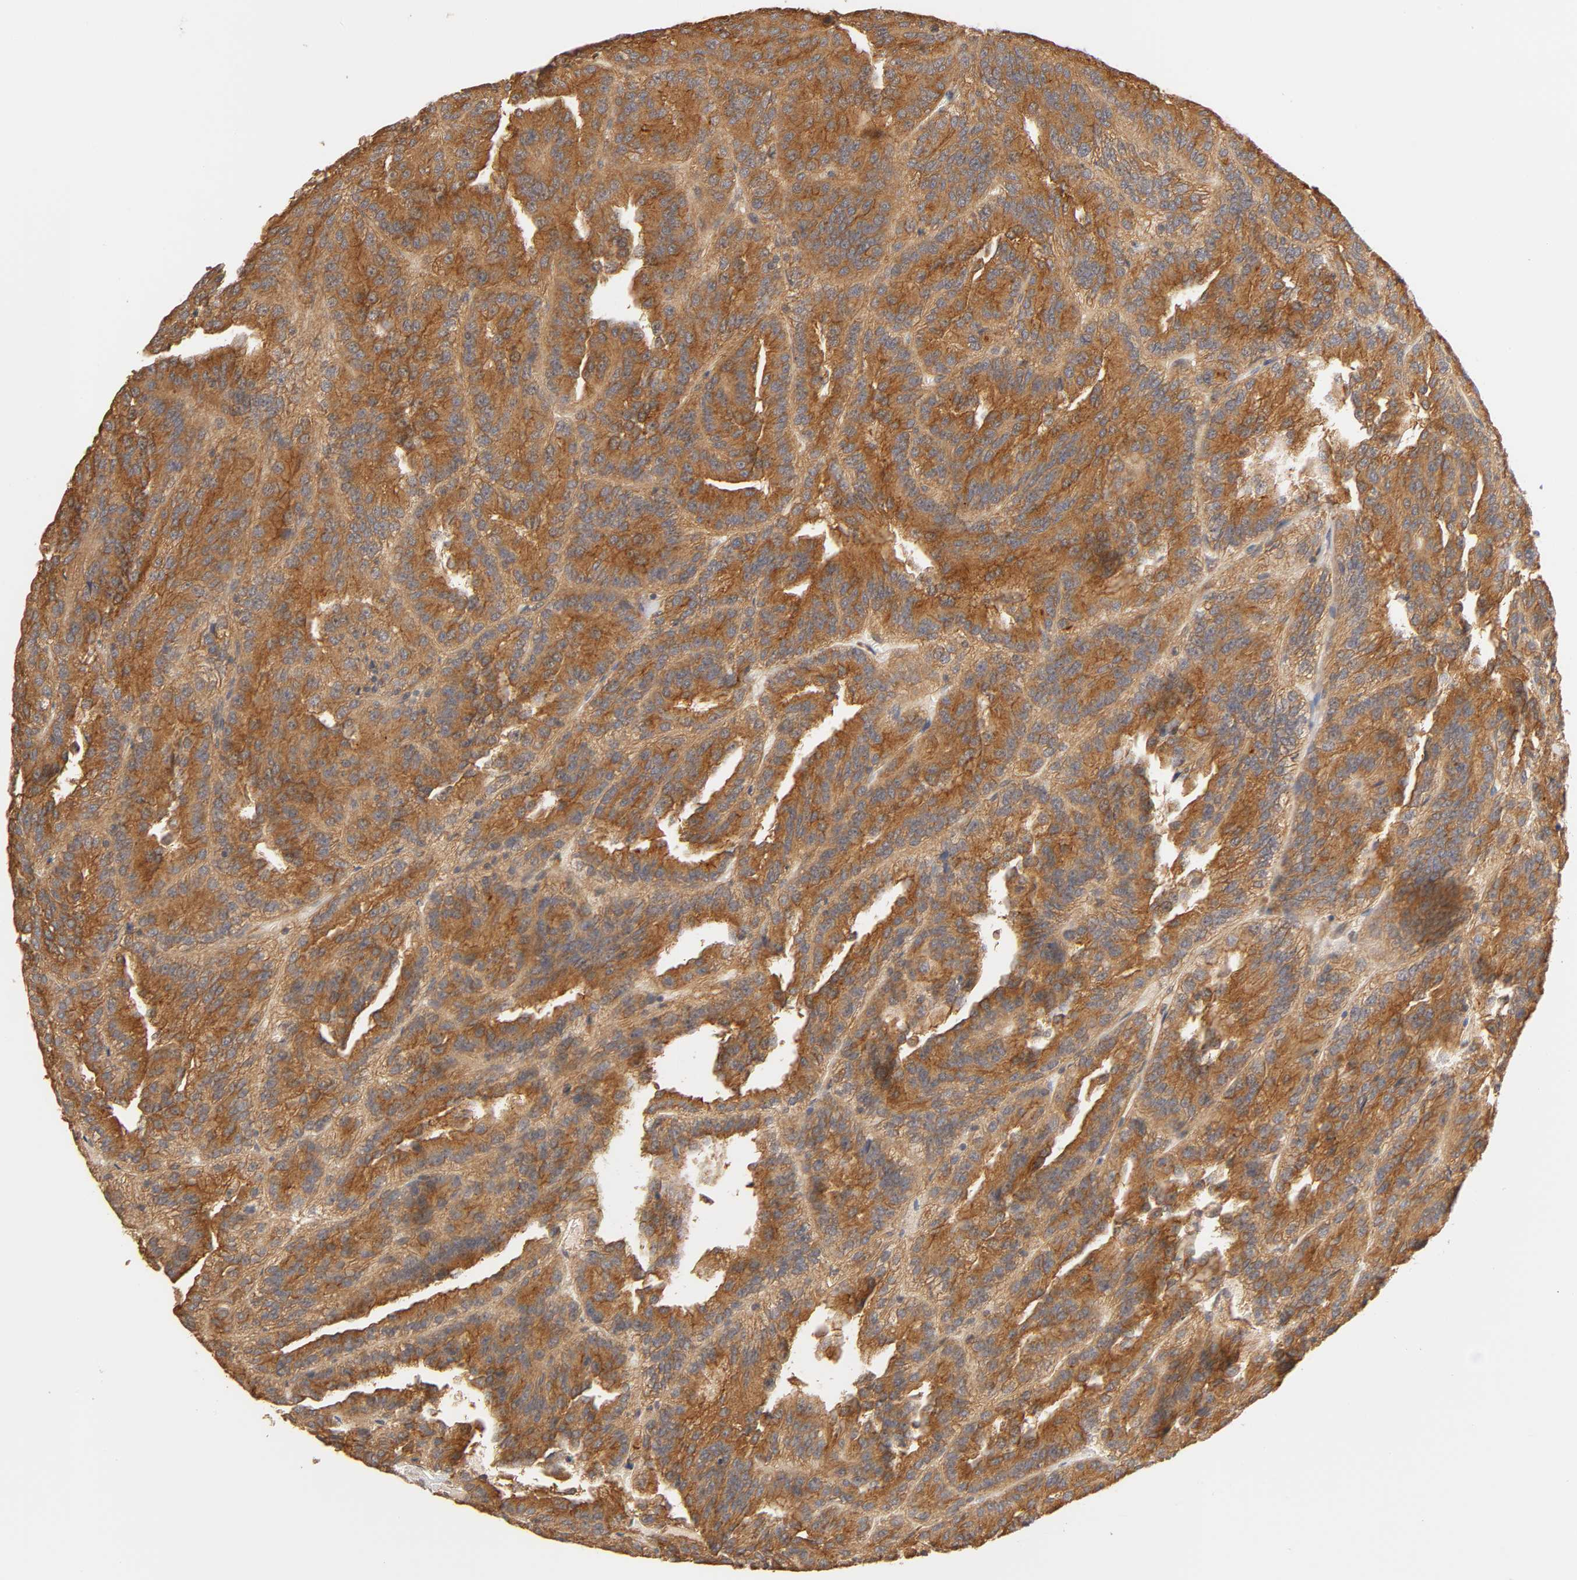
{"staining": {"intensity": "strong", "quantity": ">75%", "location": "cytoplasmic/membranous"}, "tissue": "renal cancer", "cell_type": "Tumor cells", "image_type": "cancer", "snomed": [{"axis": "morphology", "description": "Adenocarcinoma, NOS"}, {"axis": "topography", "description": "Kidney"}], "caption": "A high amount of strong cytoplasmic/membranous expression is appreciated in approximately >75% of tumor cells in adenocarcinoma (renal) tissue.", "gene": "EPS8", "patient": {"sex": "male", "age": 46}}